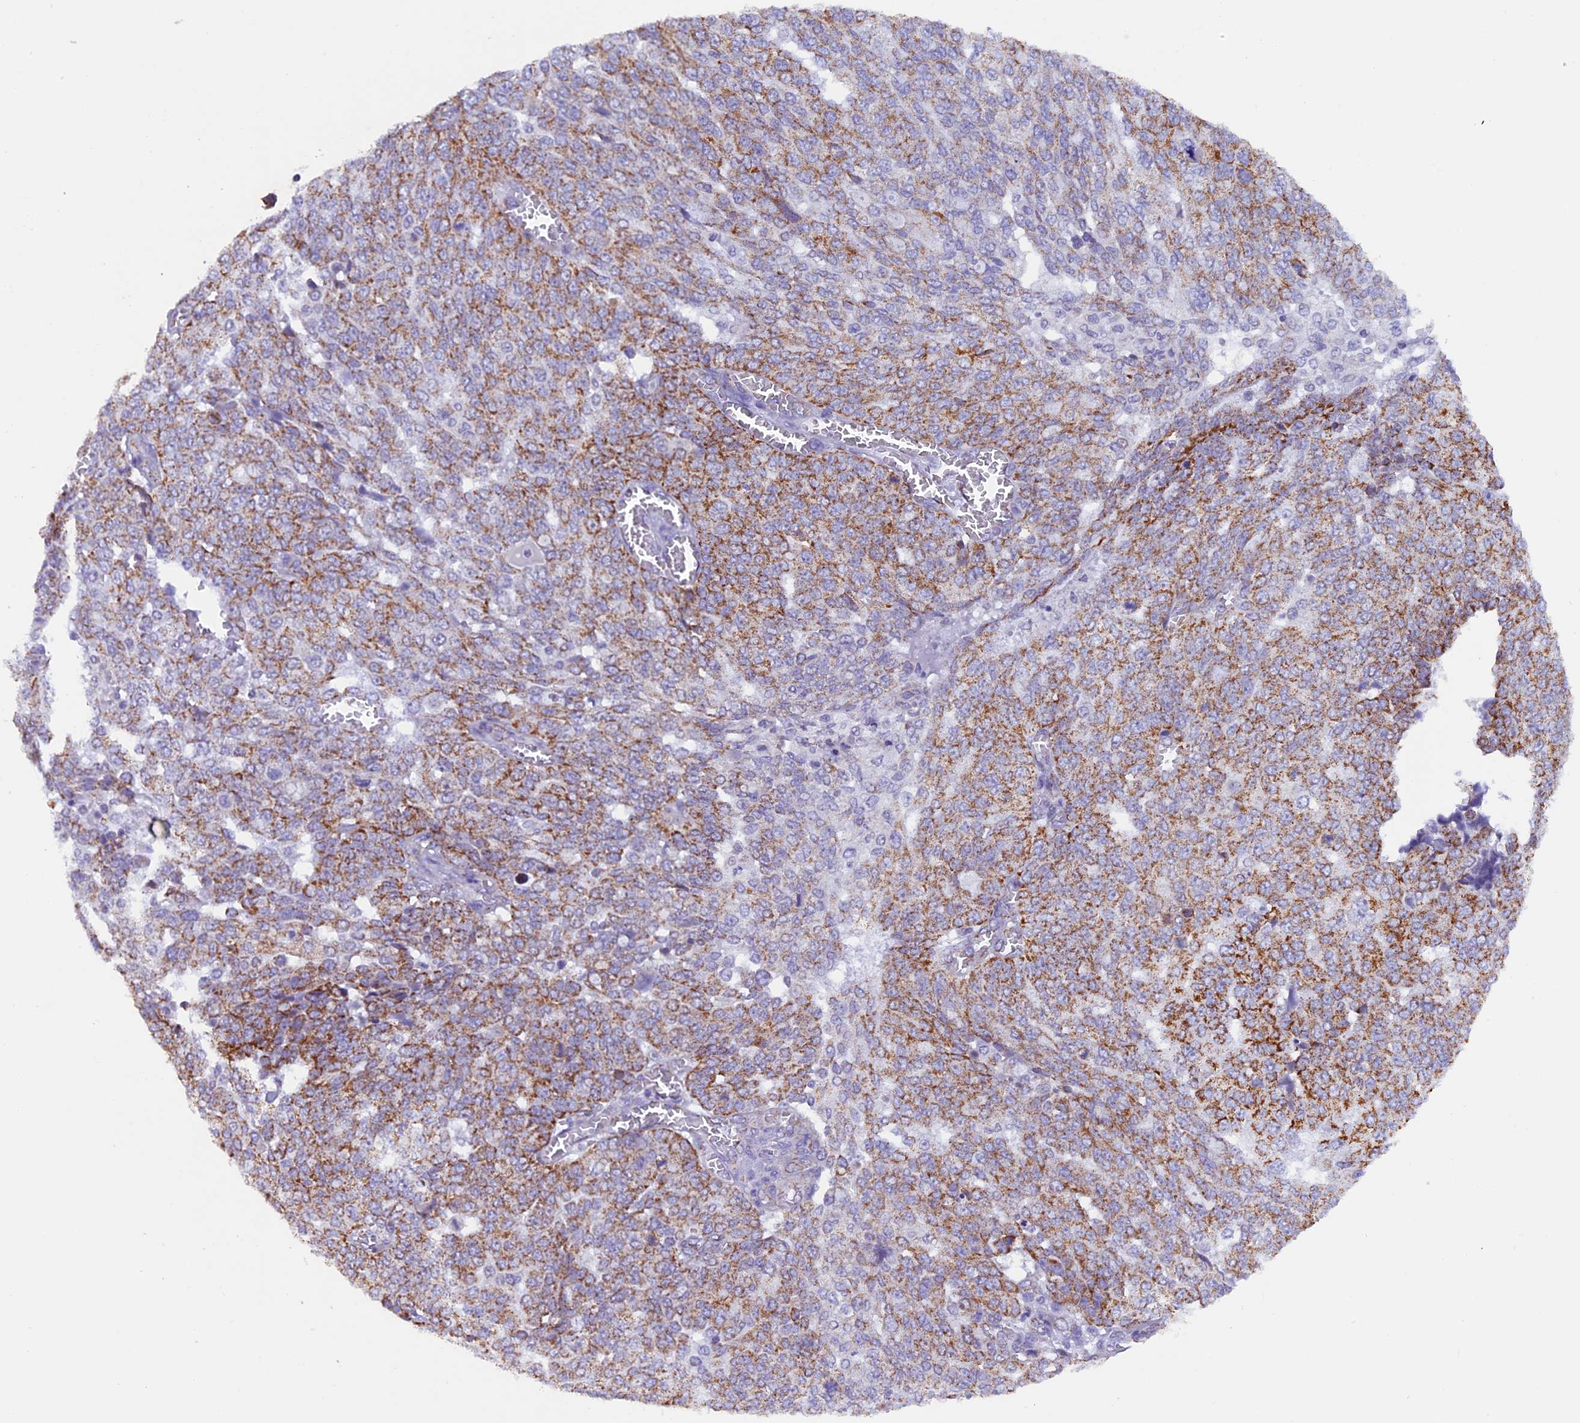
{"staining": {"intensity": "moderate", "quantity": ">75%", "location": "cytoplasmic/membranous"}, "tissue": "ovarian cancer", "cell_type": "Tumor cells", "image_type": "cancer", "snomed": [{"axis": "morphology", "description": "Cystadenocarcinoma, serous, NOS"}, {"axis": "topography", "description": "Soft tissue"}, {"axis": "topography", "description": "Ovary"}], "caption": "Ovarian serous cystadenocarcinoma stained with IHC exhibits moderate cytoplasmic/membranous staining in about >75% of tumor cells.", "gene": "TFAM", "patient": {"sex": "female", "age": 57}}